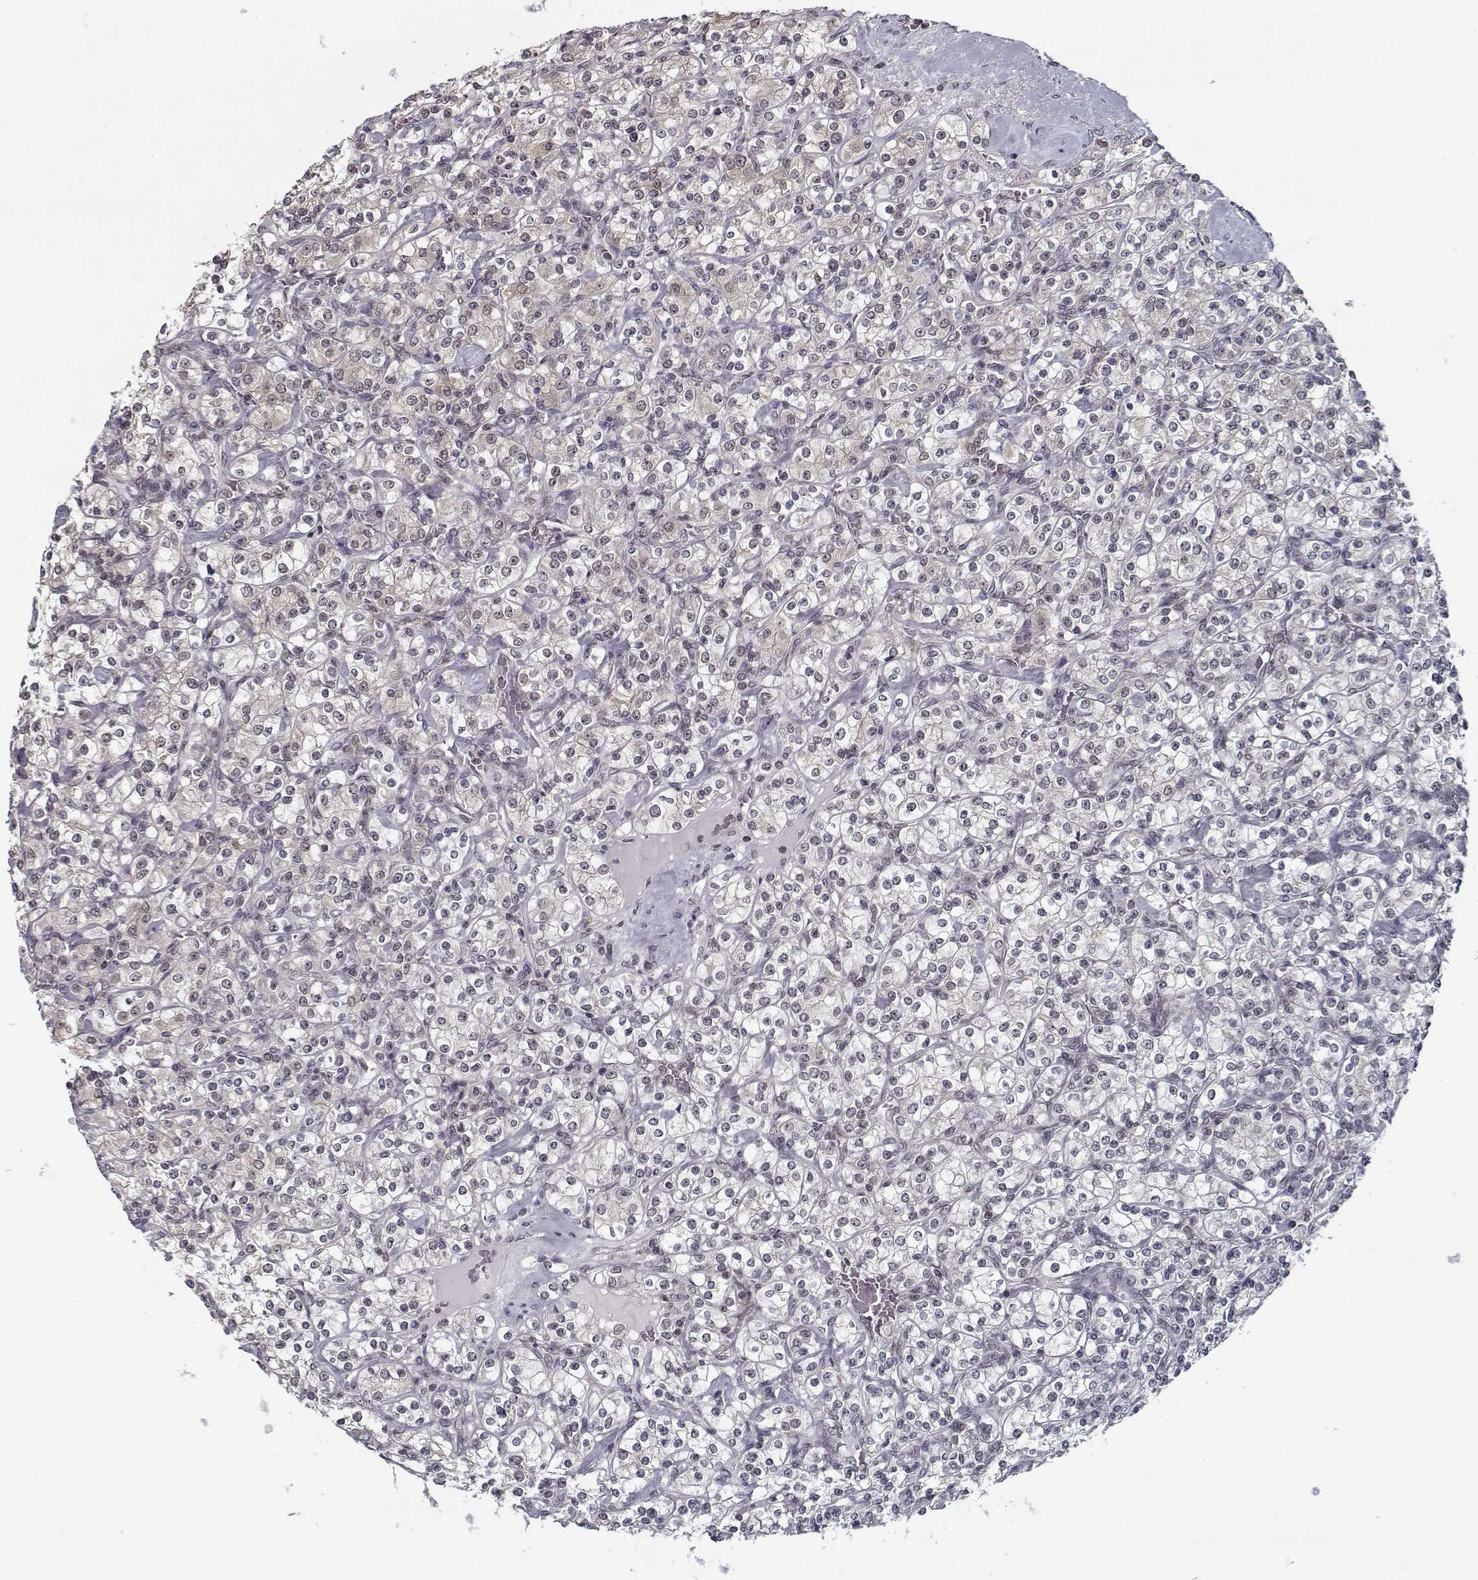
{"staining": {"intensity": "weak", "quantity": "<25%", "location": "cytoplasmic/membranous"}, "tissue": "renal cancer", "cell_type": "Tumor cells", "image_type": "cancer", "snomed": [{"axis": "morphology", "description": "Adenocarcinoma, NOS"}, {"axis": "topography", "description": "Kidney"}], "caption": "Tumor cells show no significant protein staining in adenocarcinoma (renal).", "gene": "TESPA1", "patient": {"sex": "male", "age": 77}}